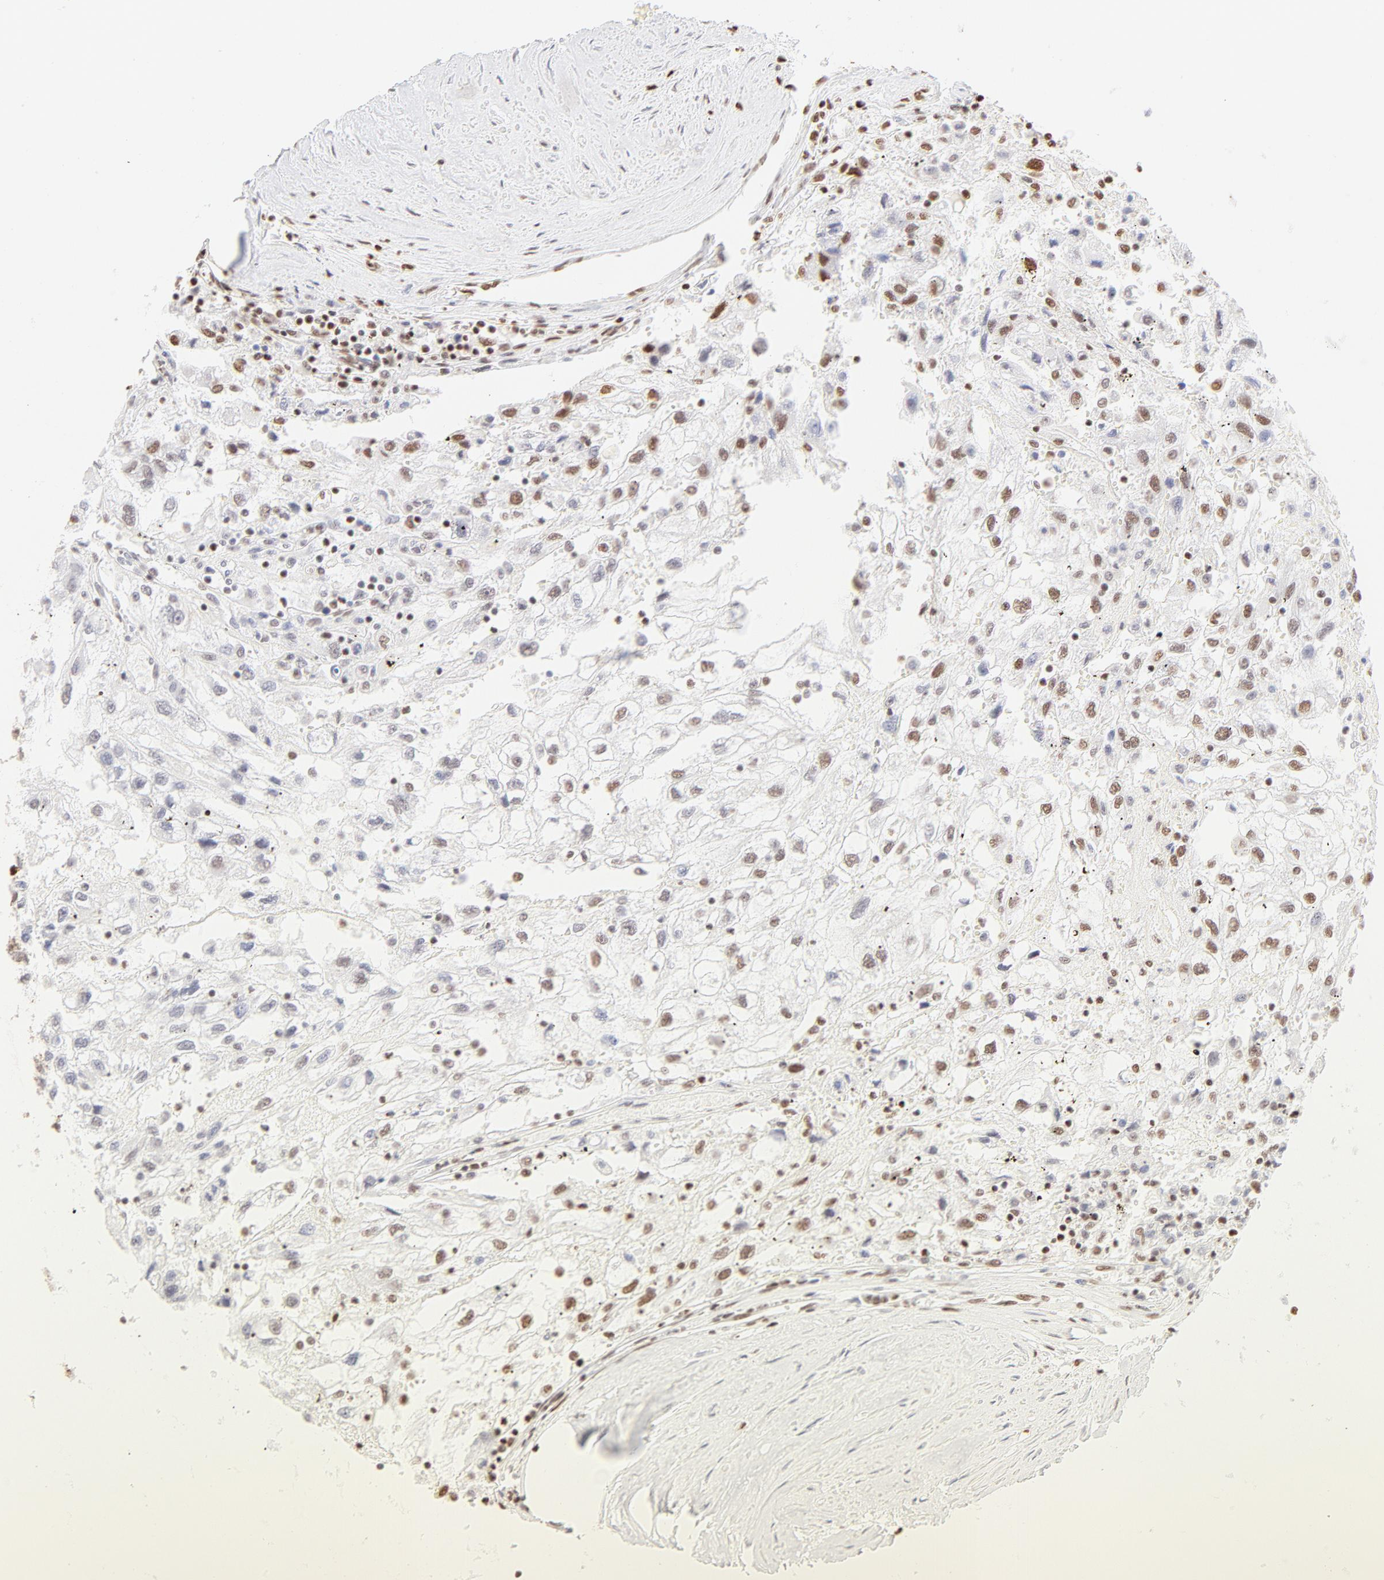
{"staining": {"intensity": "moderate", "quantity": "25%-75%", "location": "nuclear"}, "tissue": "renal cancer", "cell_type": "Tumor cells", "image_type": "cancer", "snomed": [{"axis": "morphology", "description": "Normal tissue, NOS"}, {"axis": "morphology", "description": "Adenocarcinoma, NOS"}, {"axis": "topography", "description": "Kidney"}], "caption": "A brown stain highlights moderate nuclear positivity of a protein in renal cancer tumor cells.", "gene": "ZNF540", "patient": {"sex": "male", "age": 71}}